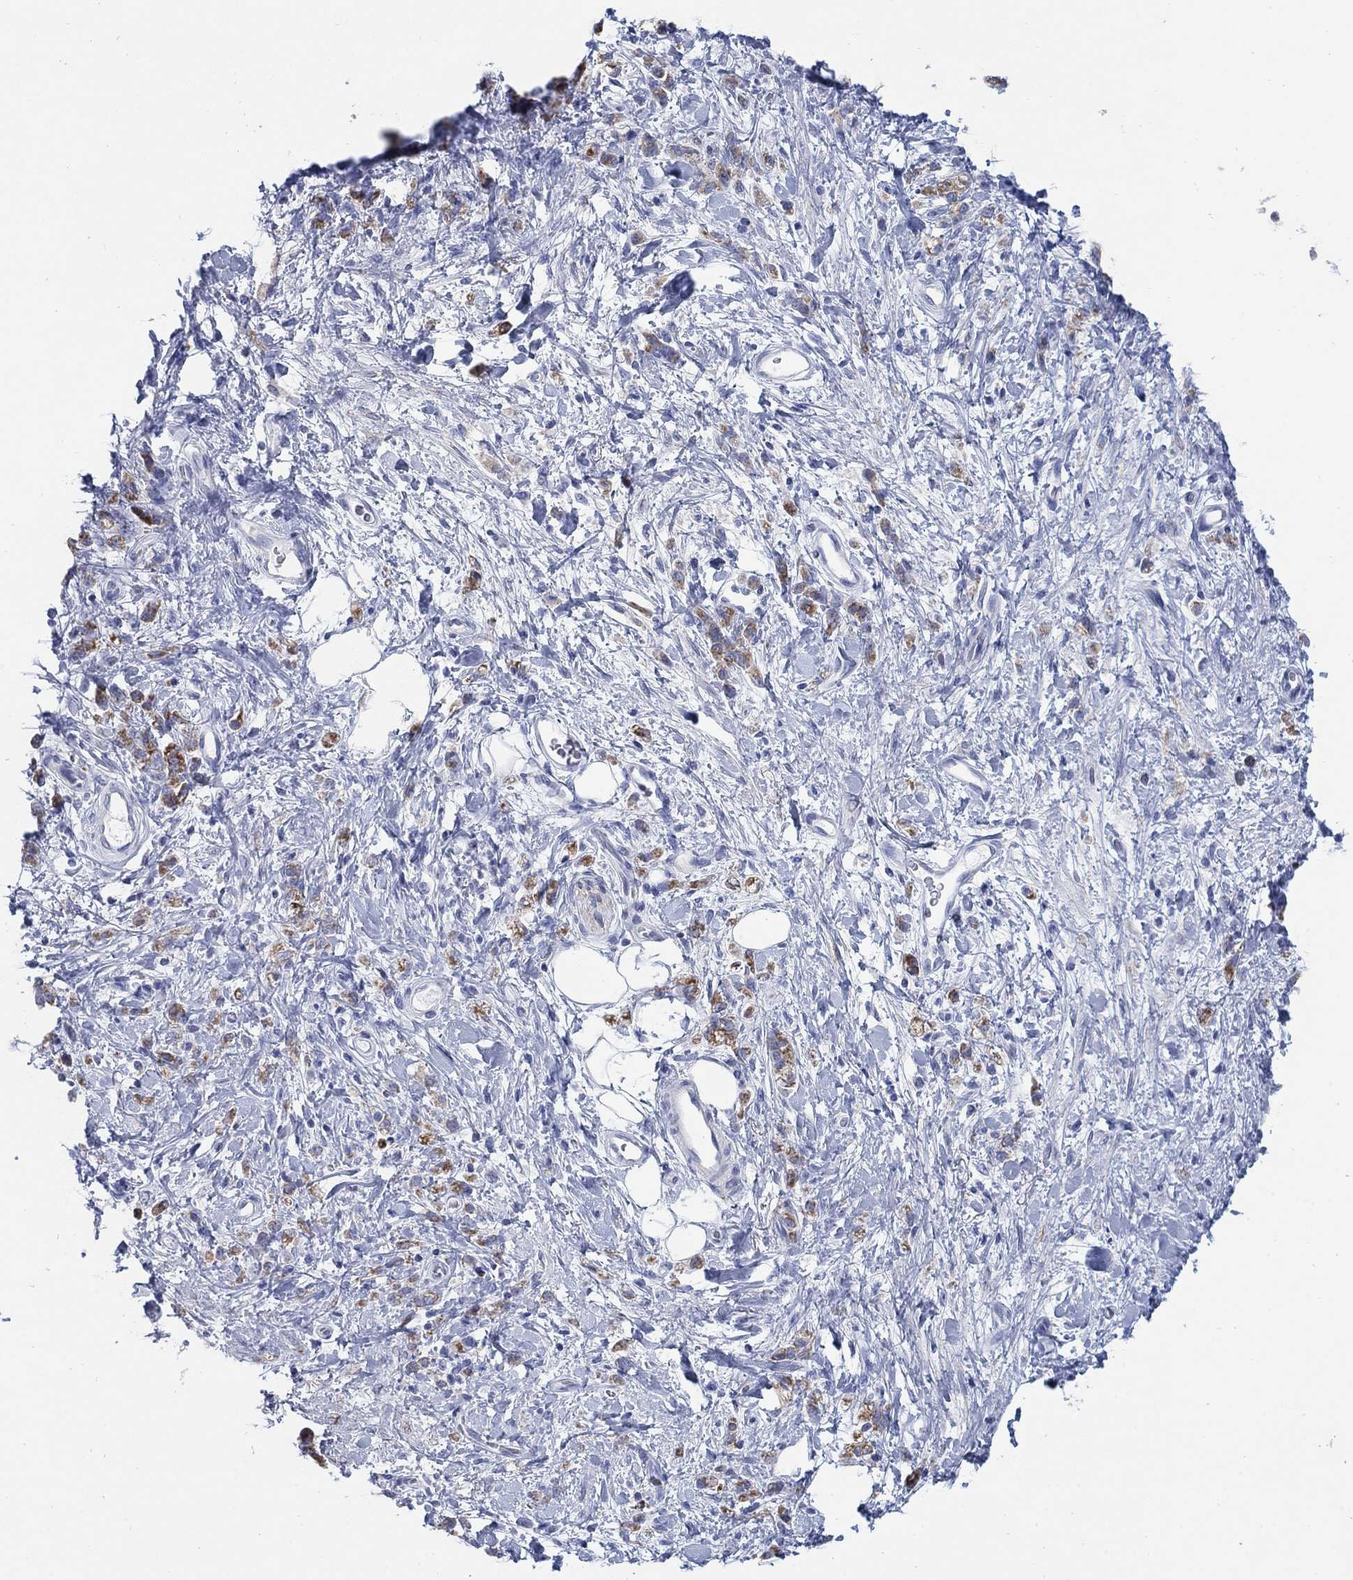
{"staining": {"intensity": "moderate", "quantity": "25%-75%", "location": "cytoplasmic/membranous"}, "tissue": "stomach cancer", "cell_type": "Tumor cells", "image_type": "cancer", "snomed": [{"axis": "morphology", "description": "Adenocarcinoma, NOS"}, {"axis": "topography", "description": "Stomach"}], "caption": "The immunohistochemical stain highlights moderate cytoplasmic/membranous staining in tumor cells of stomach adenocarcinoma tissue. The protein of interest is stained brown, and the nuclei are stained in blue (DAB IHC with brightfield microscopy, high magnification).", "gene": "SCCPDH", "patient": {"sex": "male", "age": 77}}